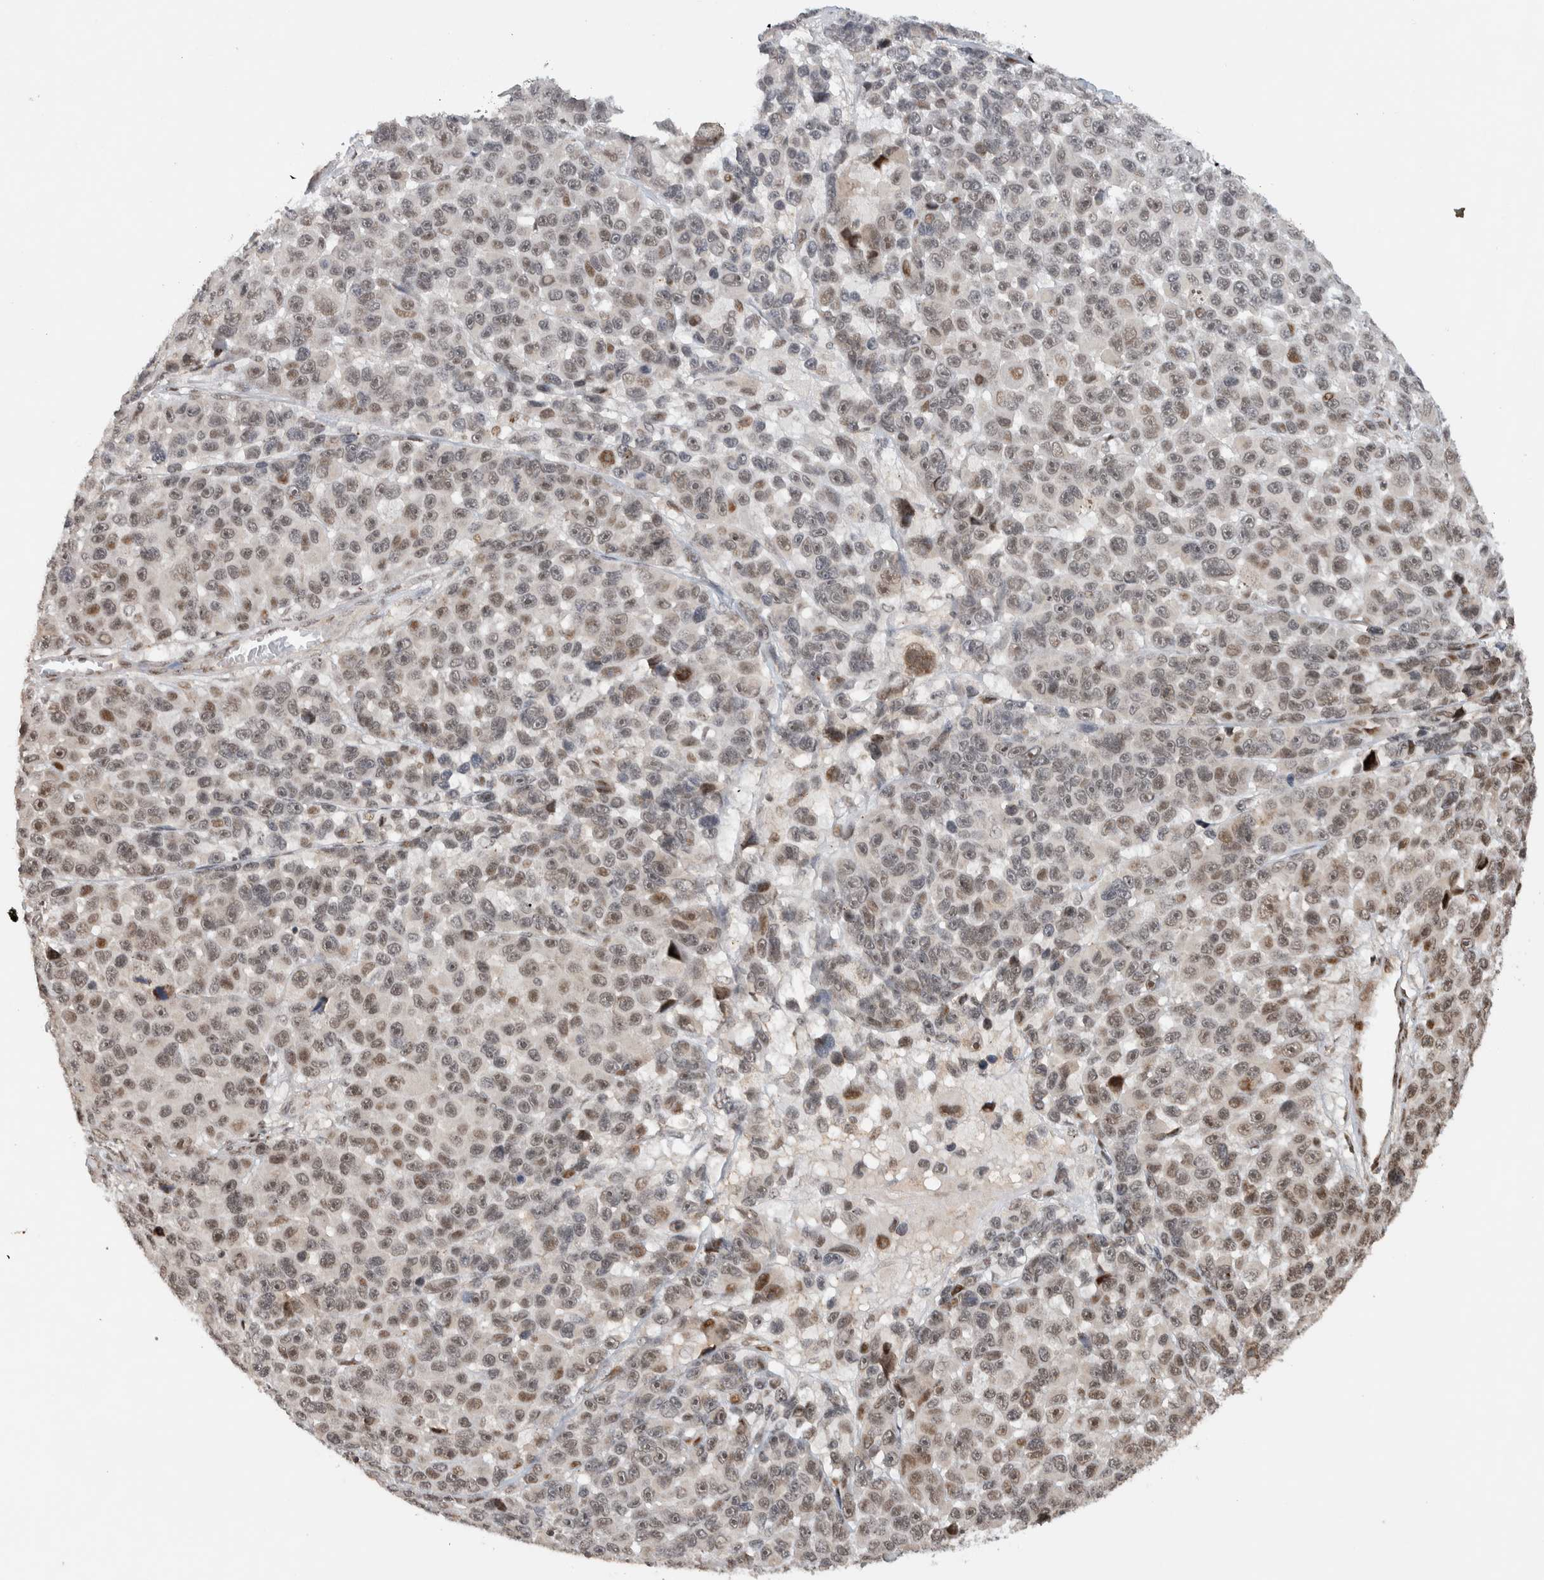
{"staining": {"intensity": "weak", "quantity": ">75%", "location": "nuclear"}, "tissue": "melanoma", "cell_type": "Tumor cells", "image_type": "cancer", "snomed": [{"axis": "morphology", "description": "Malignant melanoma, NOS"}, {"axis": "topography", "description": "Skin"}], "caption": "Protein analysis of melanoma tissue demonstrates weak nuclear positivity in about >75% of tumor cells.", "gene": "ZNF521", "patient": {"sex": "male", "age": 53}}